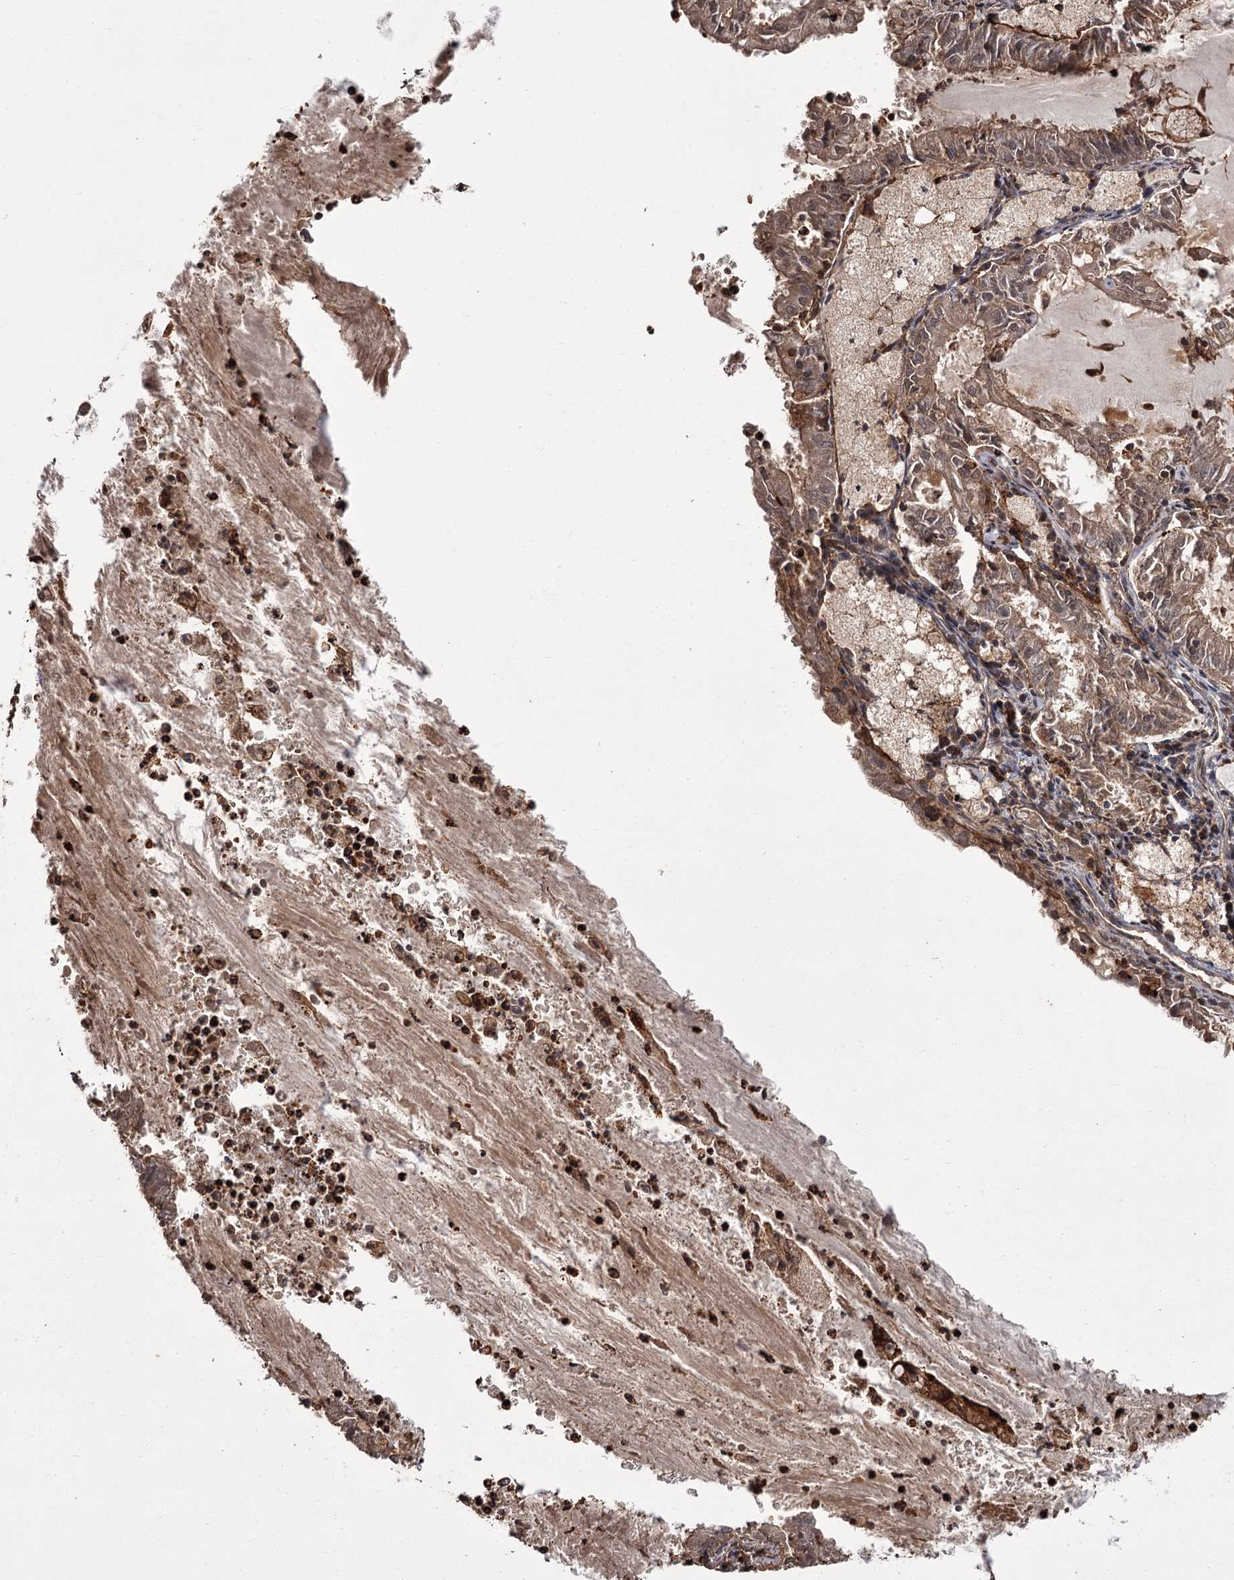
{"staining": {"intensity": "weak", "quantity": ">75%", "location": "cytoplasmic/membranous,nuclear"}, "tissue": "endometrial cancer", "cell_type": "Tumor cells", "image_type": "cancer", "snomed": [{"axis": "morphology", "description": "Adenocarcinoma, NOS"}, {"axis": "topography", "description": "Endometrium"}], "caption": "Immunohistochemical staining of endometrial cancer reveals low levels of weak cytoplasmic/membranous and nuclear protein staining in about >75% of tumor cells.", "gene": "TBC1D23", "patient": {"sex": "female", "age": 57}}